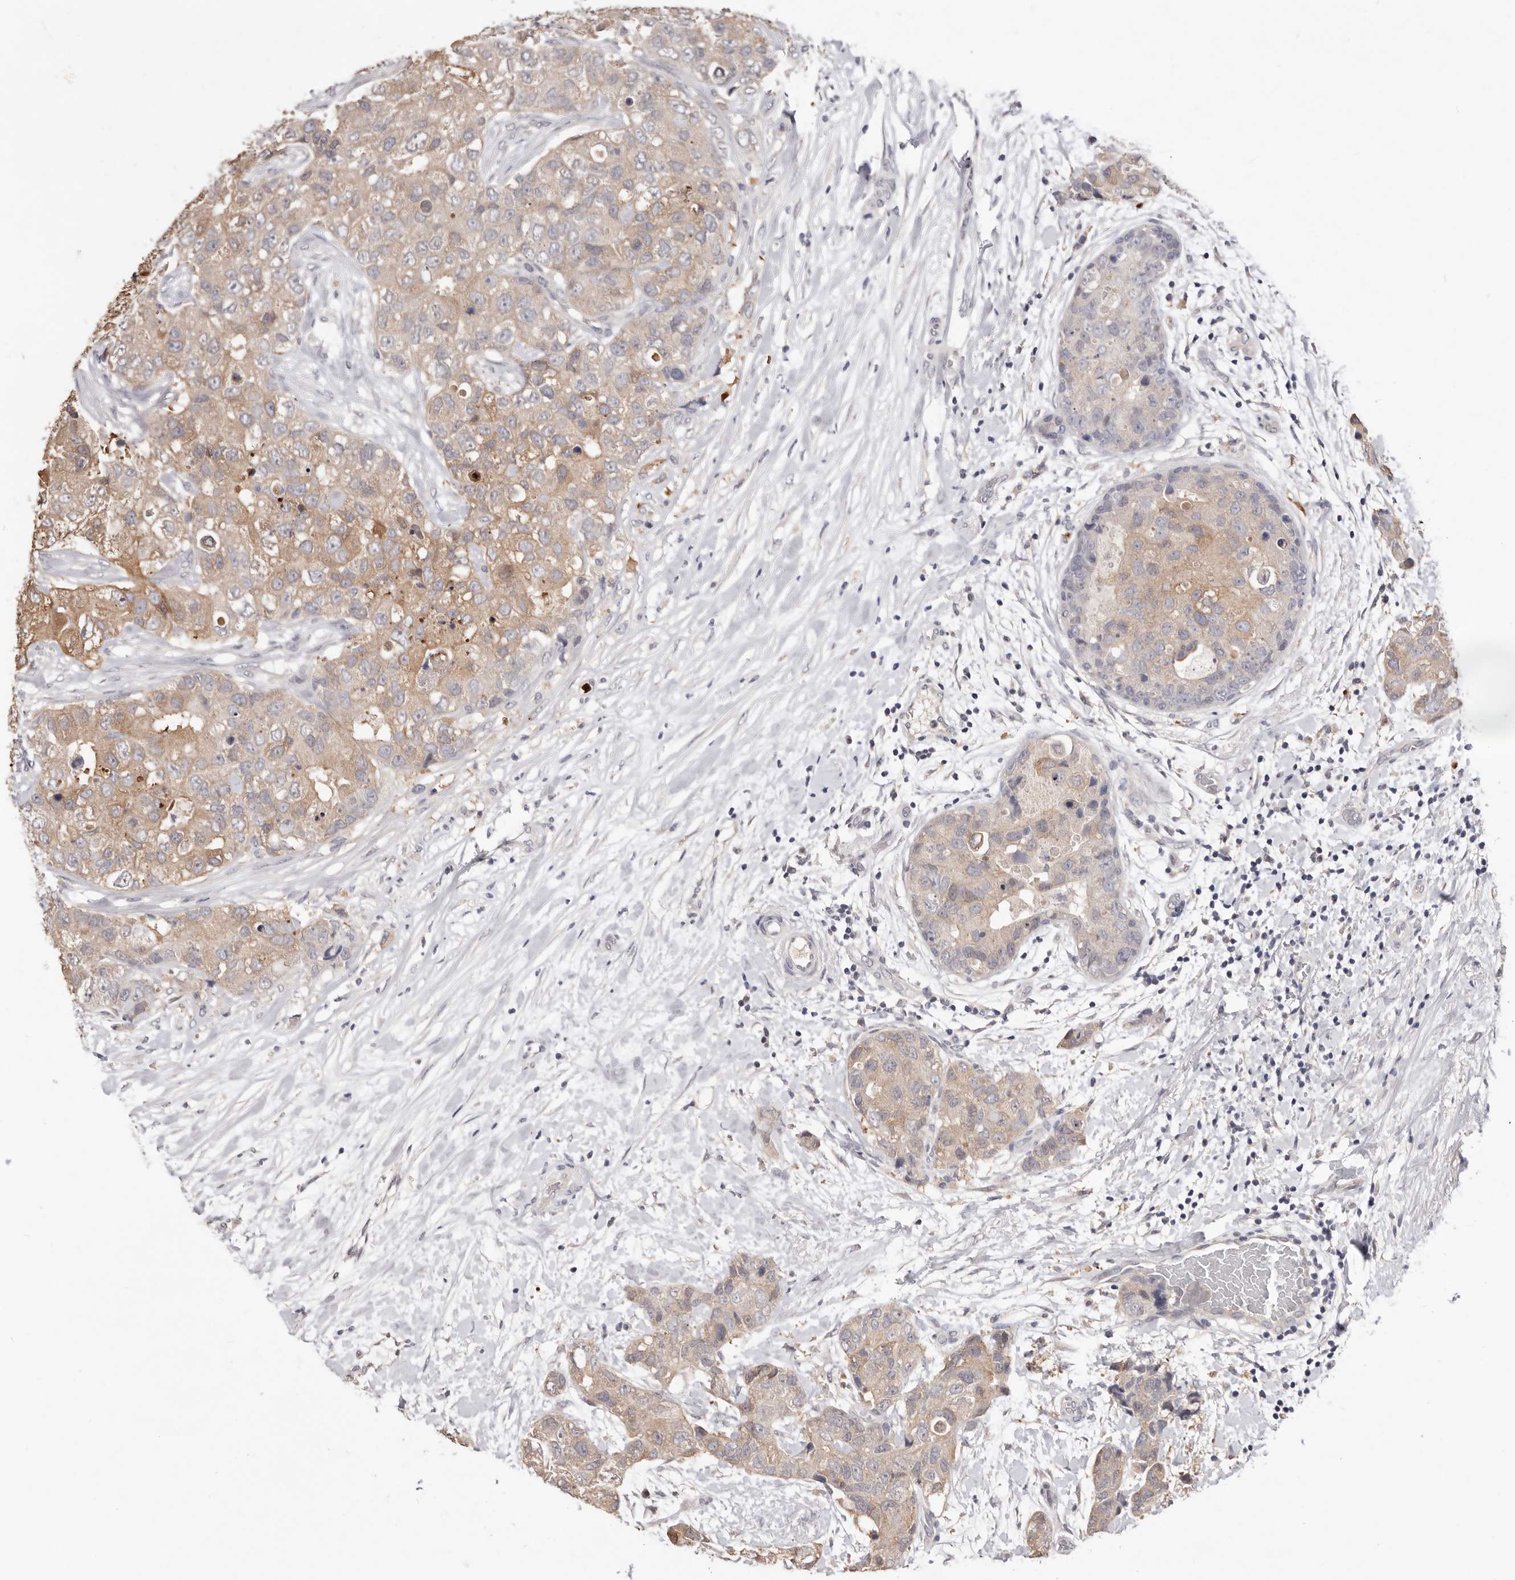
{"staining": {"intensity": "weak", "quantity": "25%-75%", "location": "cytoplasmic/membranous"}, "tissue": "breast cancer", "cell_type": "Tumor cells", "image_type": "cancer", "snomed": [{"axis": "morphology", "description": "Duct carcinoma"}, {"axis": "topography", "description": "Breast"}], "caption": "Immunohistochemistry (IHC) micrograph of neoplastic tissue: breast cancer (intraductal carcinoma) stained using immunohistochemistry demonstrates low levels of weak protein expression localized specifically in the cytoplasmic/membranous of tumor cells, appearing as a cytoplasmic/membranous brown color.", "gene": "DOP1A", "patient": {"sex": "female", "age": 62}}